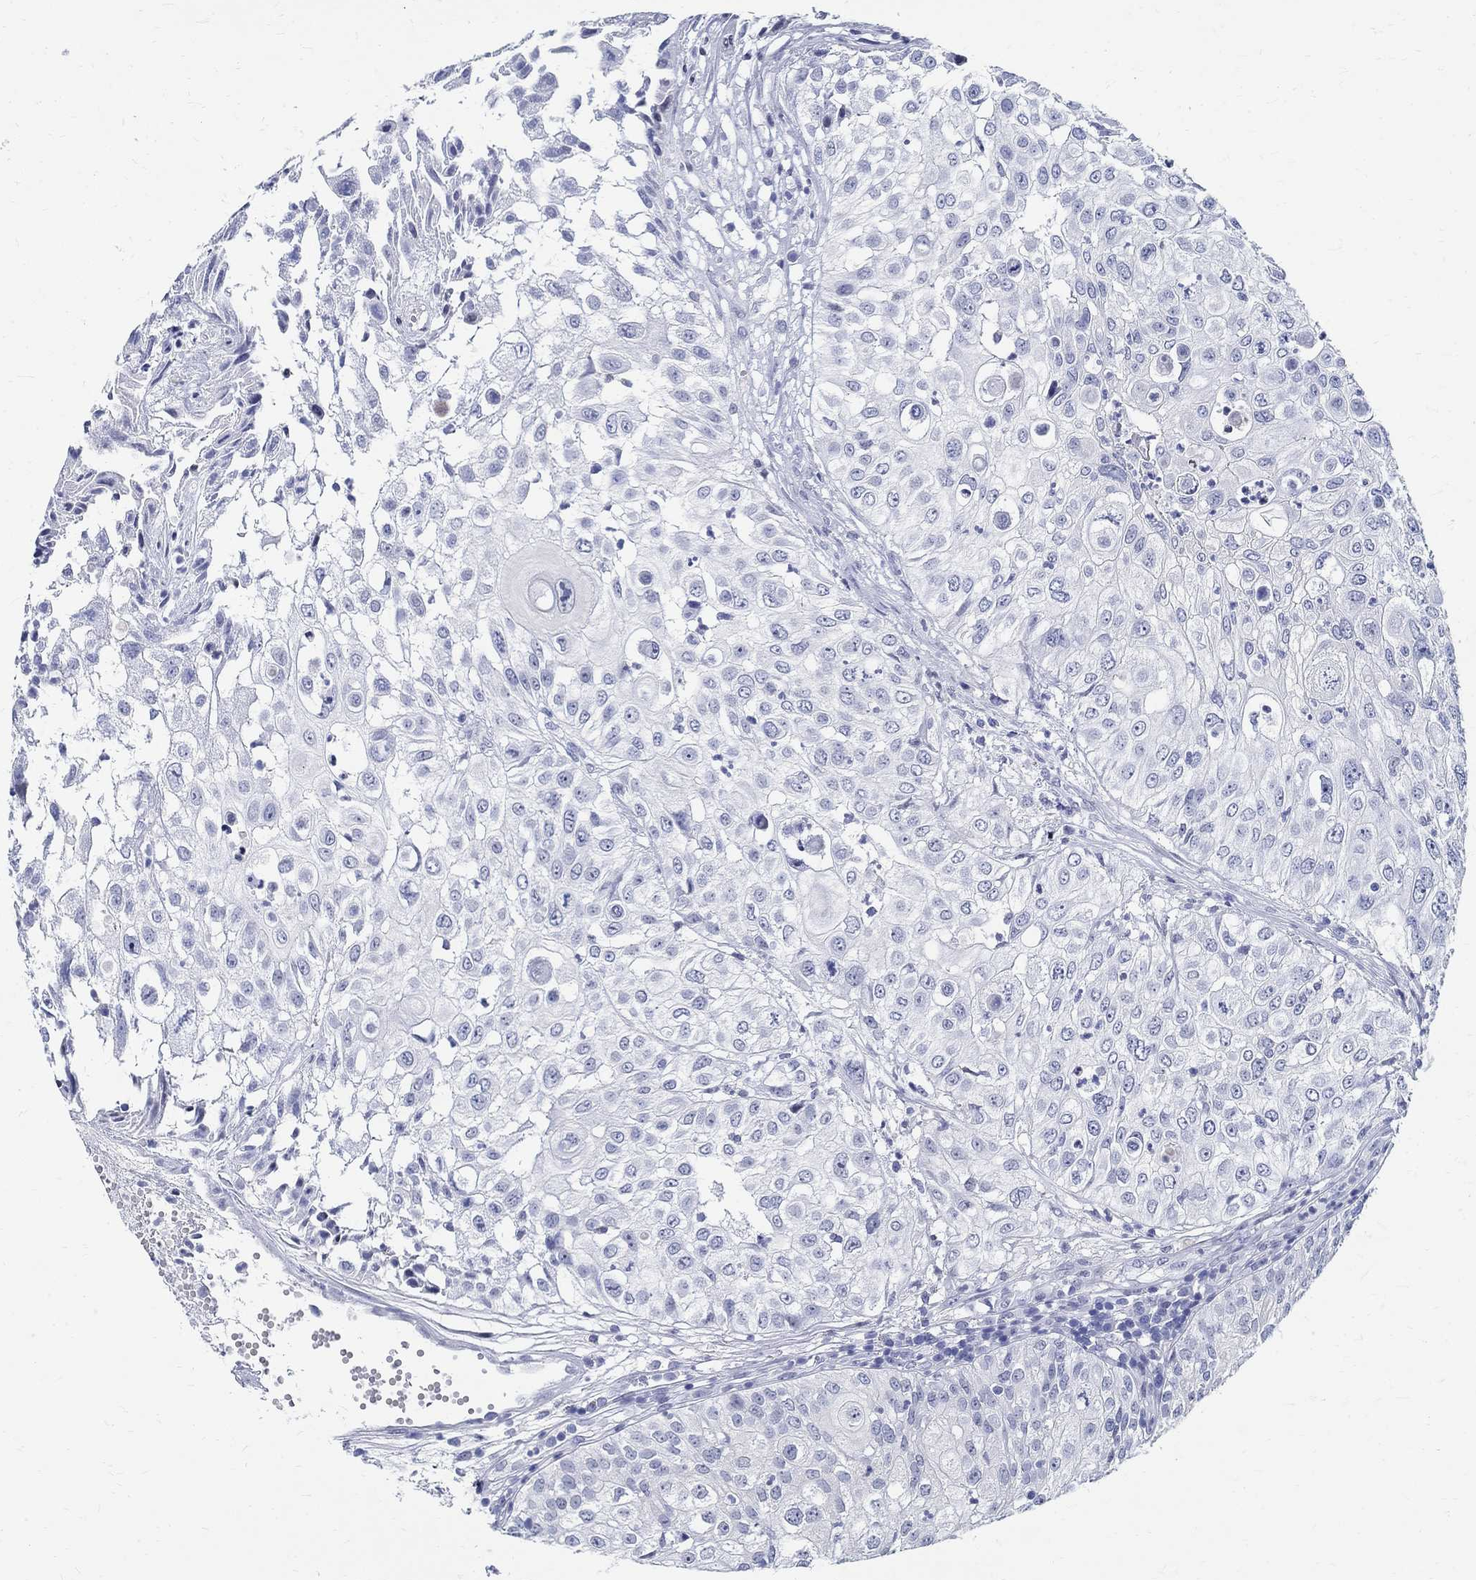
{"staining": {"intensity": "negative", "quantity": "none", "location": "none"}, "tissue": "urothelial cancer", "cell_type": "Tumor cells", "image_type": "cancer", "snomed": [{"axis": "morphology", "description": "Urothelial carcinoma, High grade"}, {"axis": "topography", "description": "Urinary bladder"}], "caption": "Immunohistochemistry (IHC) image of neoplastic tissue: human urothelial cancer stained with DAB (3,3'-diaminobenzidine) demonstrates no significant protein expression in tumor cells. (Brightfield microscopy of DAB (3,3'-diaminobenzidine) IHC at high magnification).", "gene": "BSPRY", "patient": {"sex": "female", "age": 79}}